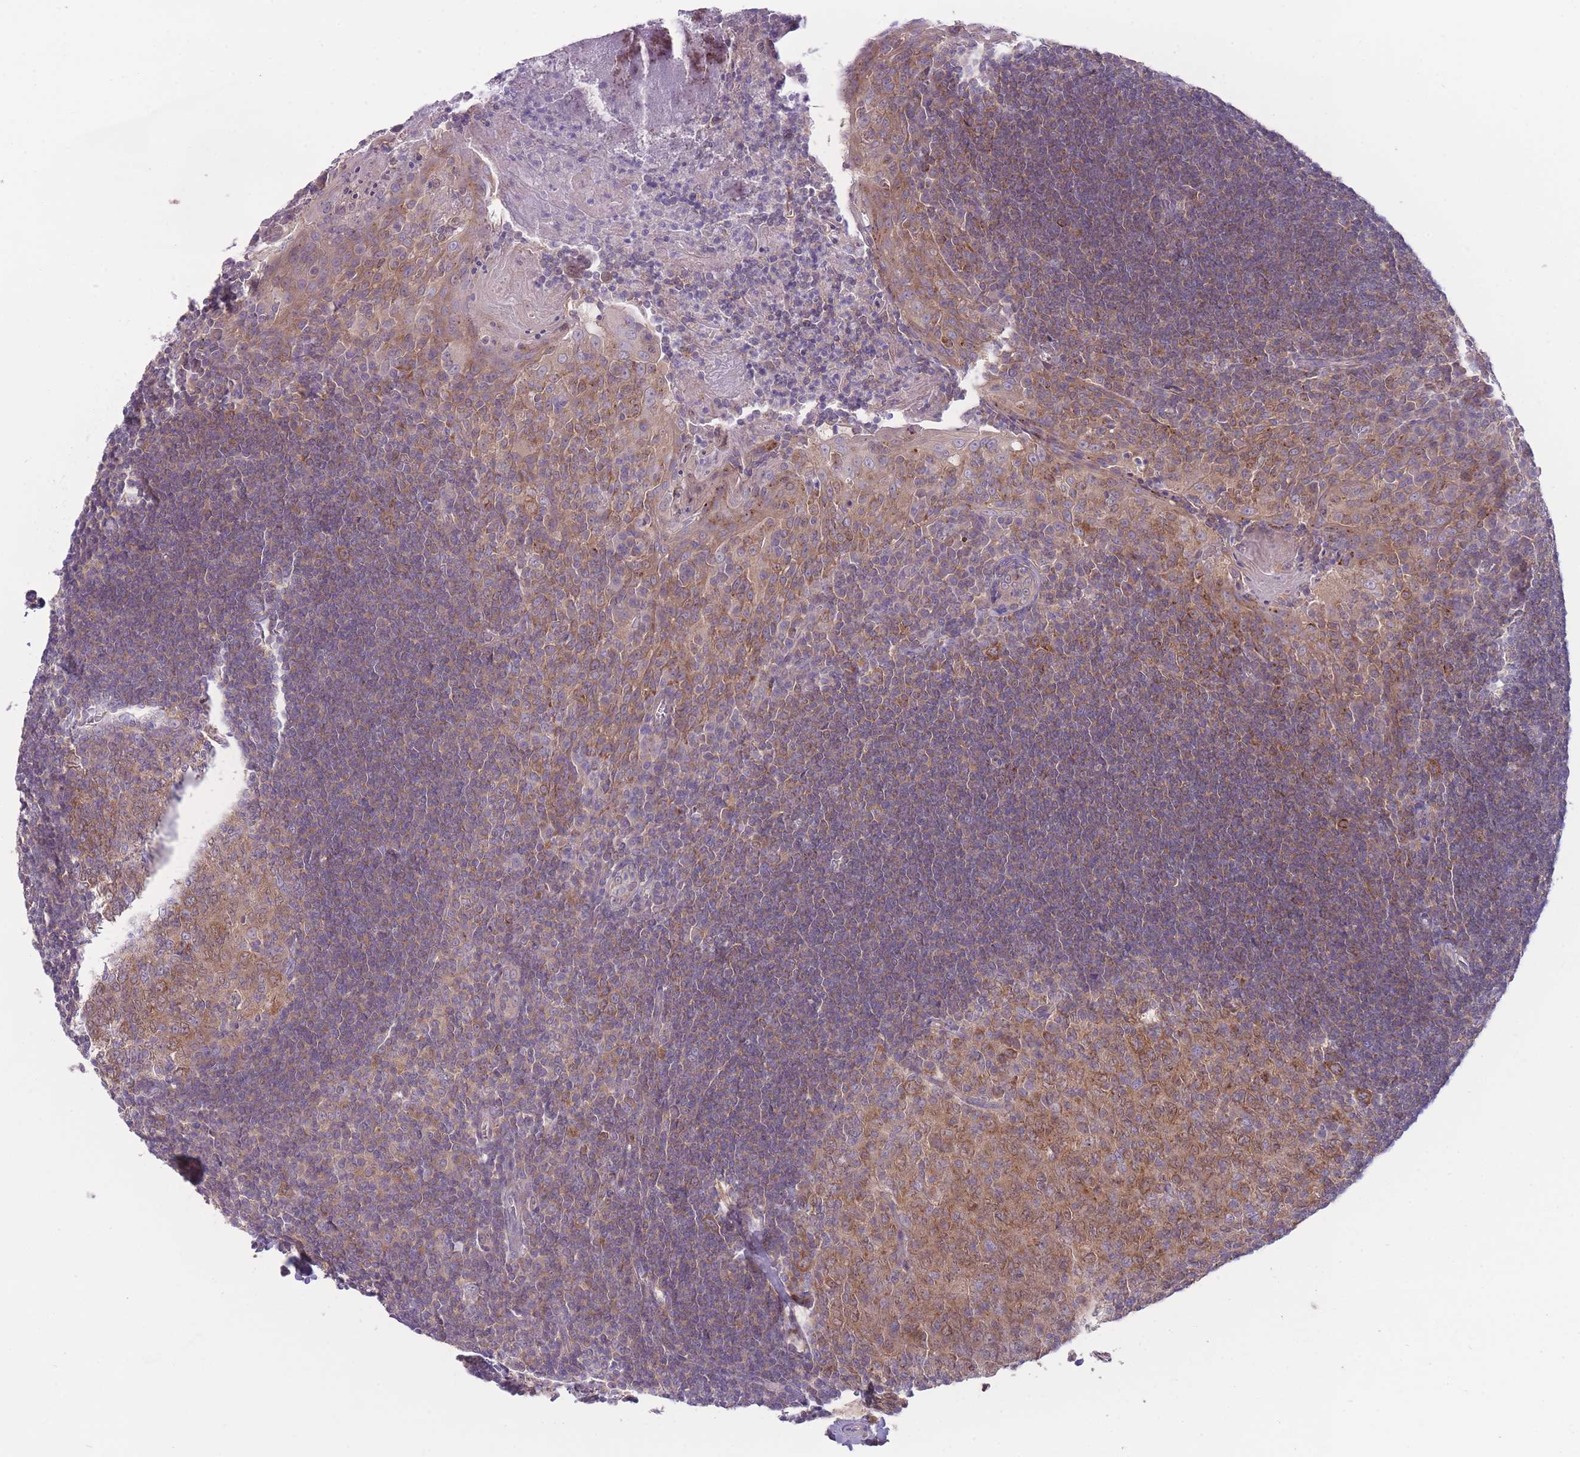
{"staining": {"intensity": "moderate", "quantity": ">75%", "location": "cytoplasmic/membranous"}, "tissue": "tonsil", "cell_type": "Germinal center cells", "image_type": "normal", "snomed": [{"axis": "morphology", "description": "Normal tissue, NOS"}, {"axis": "topography", "description": "Tonsil"}], "caption": "Germinal center cells reveal medium levels of moderate cytoplasmic/membranous positivity in about >75% of cells in unremarkable tonsil.", "gene": "CCT6A", "patient": {"sex": "male", "age": 27}}